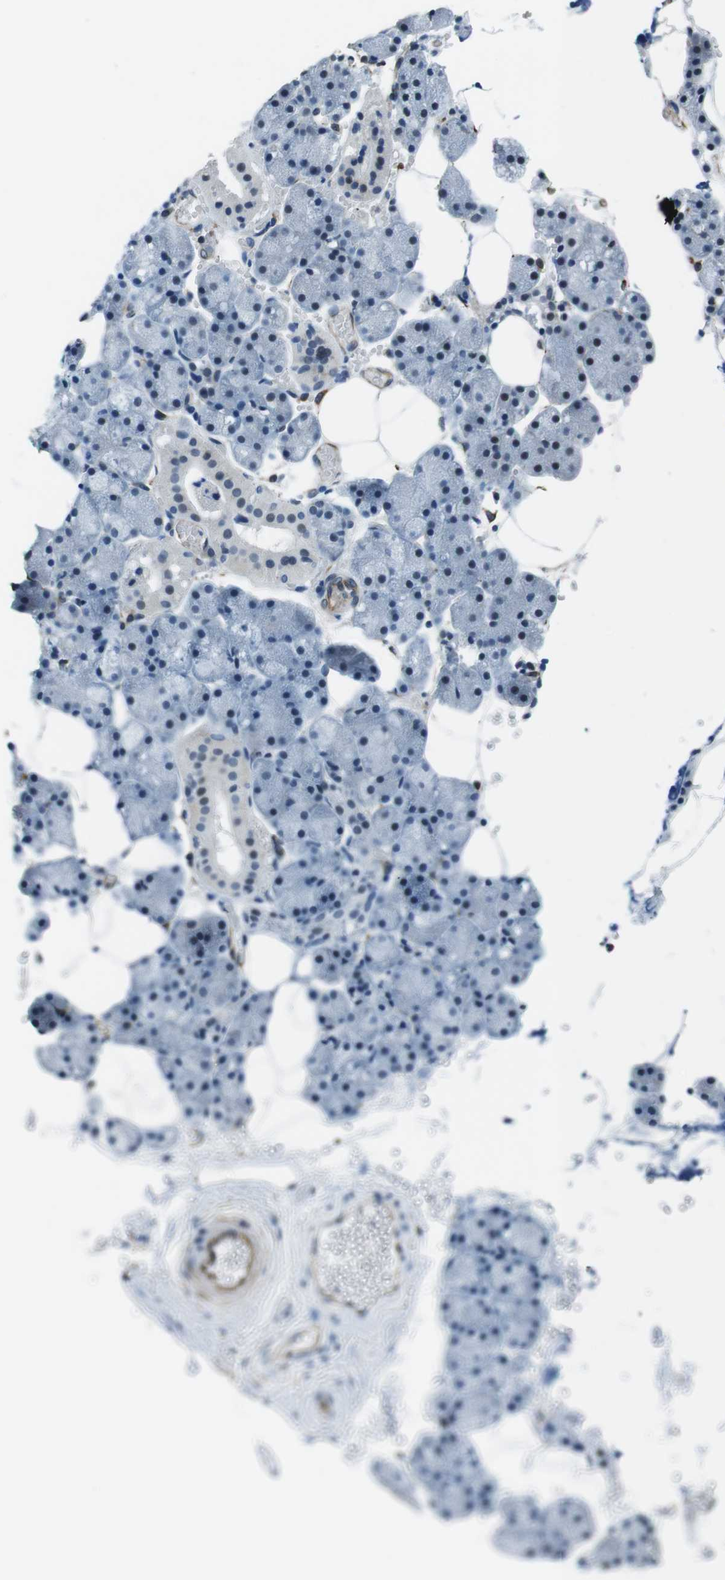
{"staining": {"intensity": "negative", "quantity": "none", "location": "none"}, "tissue": "salivary gland", "cell_type": "Glandular cells", "image_type": "normal", "snomed": [{"axis": "morphology", "description": "Normal tissue, NOS"}, {"axis": "topography", "description": "Salivary gland"}], "caption": "An IHC histopathology image of normal salivary gland is shown. There is no staining in glandular cells of salivary gland.", "gene": "LRRC49", "patient": {"sex": "male", "age": 62}}